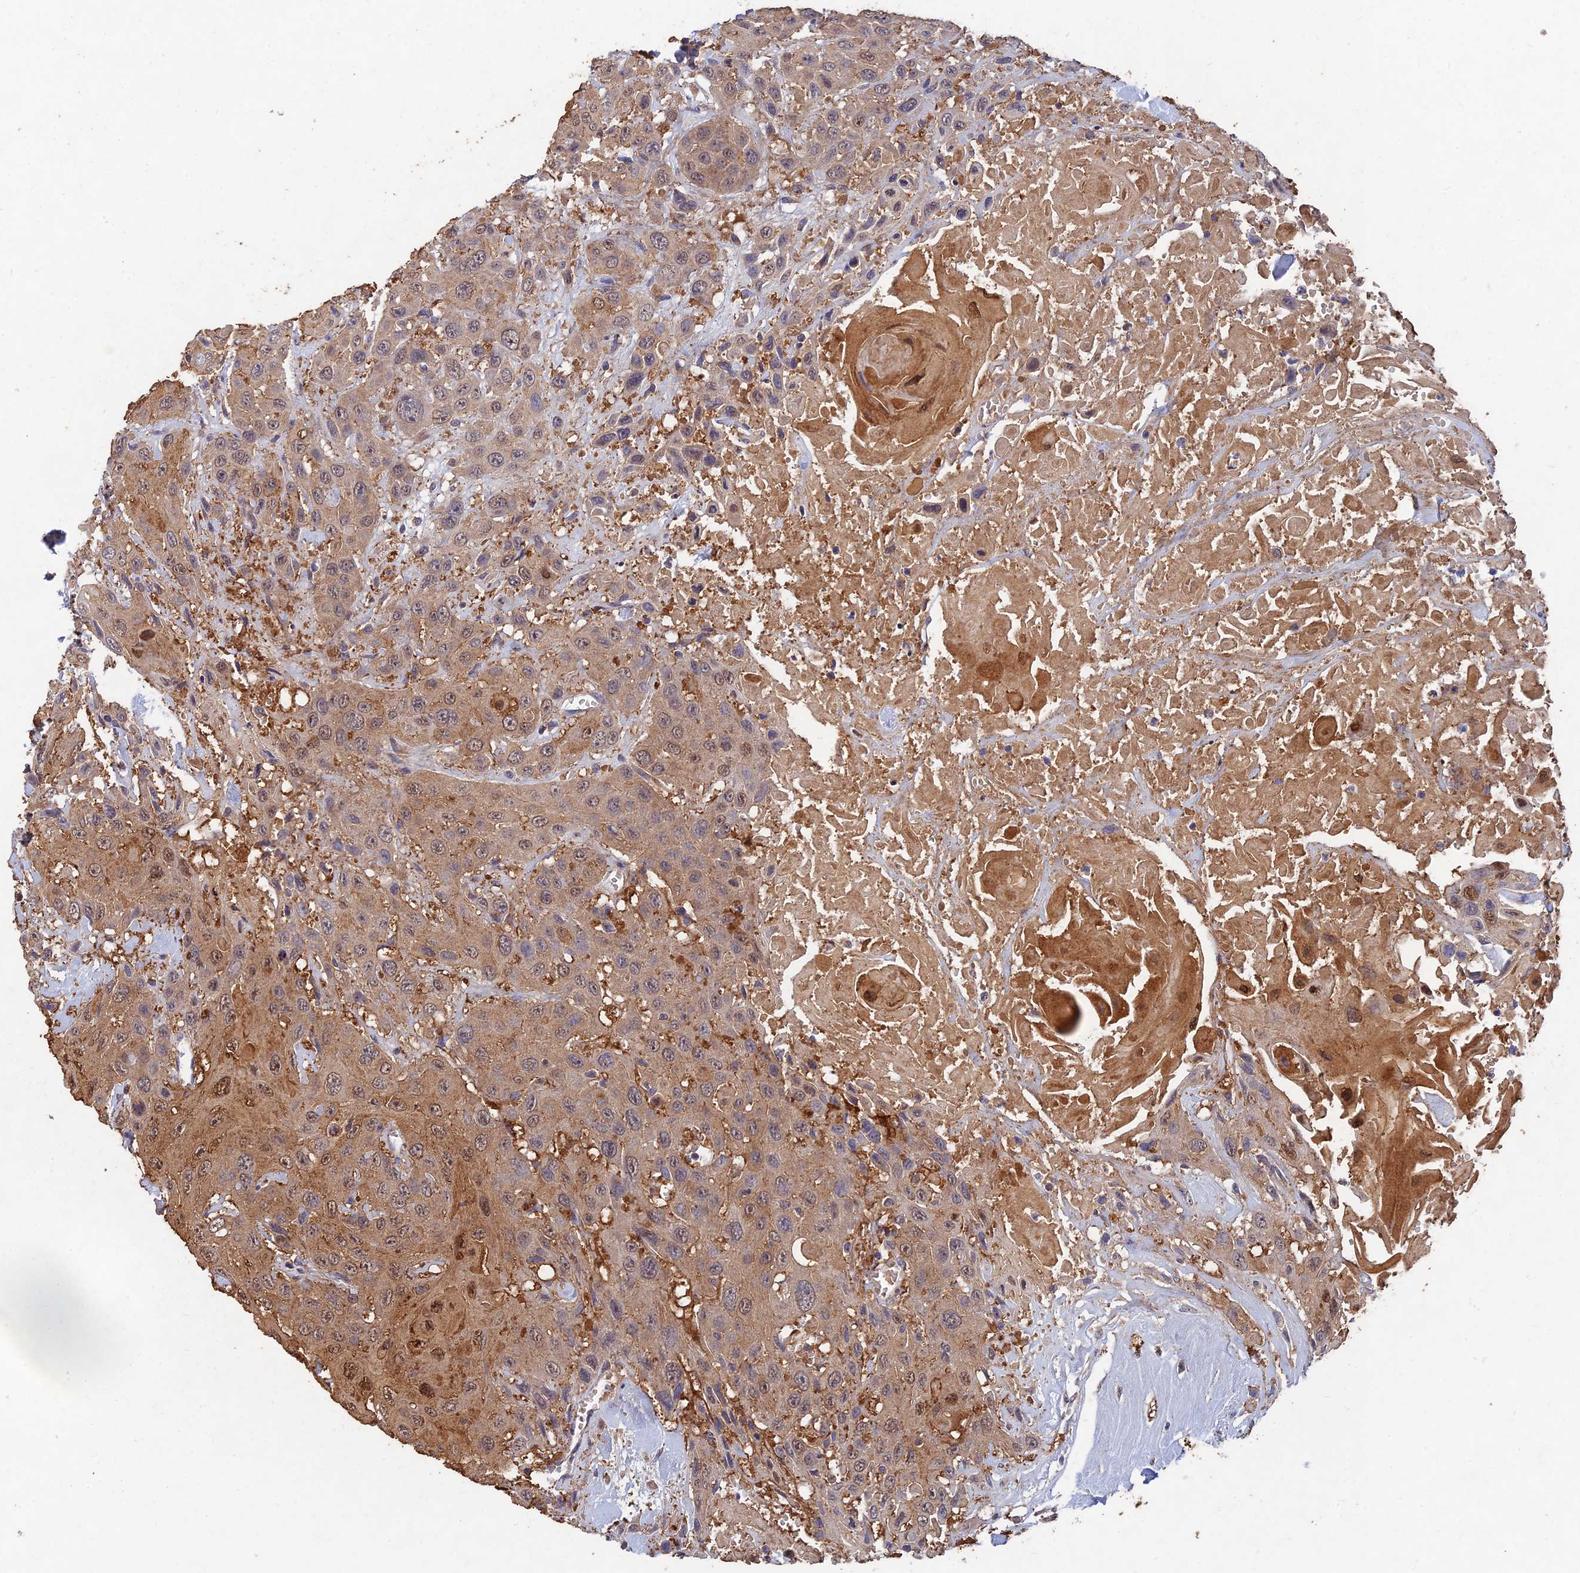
{"staining": {"intensity": "moderate", "quantity": ">75%", "location": "cytoplasmic/membranous"}, "tissue": "head and neck cancer", "cell_type": "Tumor cells", "image_type": "cancer", "snomed": [{"axis": "morphology", "description": "Squamous cell carcinoma, NOS"}, {"axis": "topography", "description": "Head-Neck"}], "caption": "Protein expression analysis of human head and neck squamous cell carcinoma reveals moderate cytoplasmic/membranous positivity in approximately >75% of tumor cells. The staining is performed using DAB (3,3'-diaminobenzidine) brown chromogen to label protein expression. The nuclei are counter-stained blue using hematoxylin.", "gene": "SLC38A11", "patient": {"sex": "male", "age": 81}}